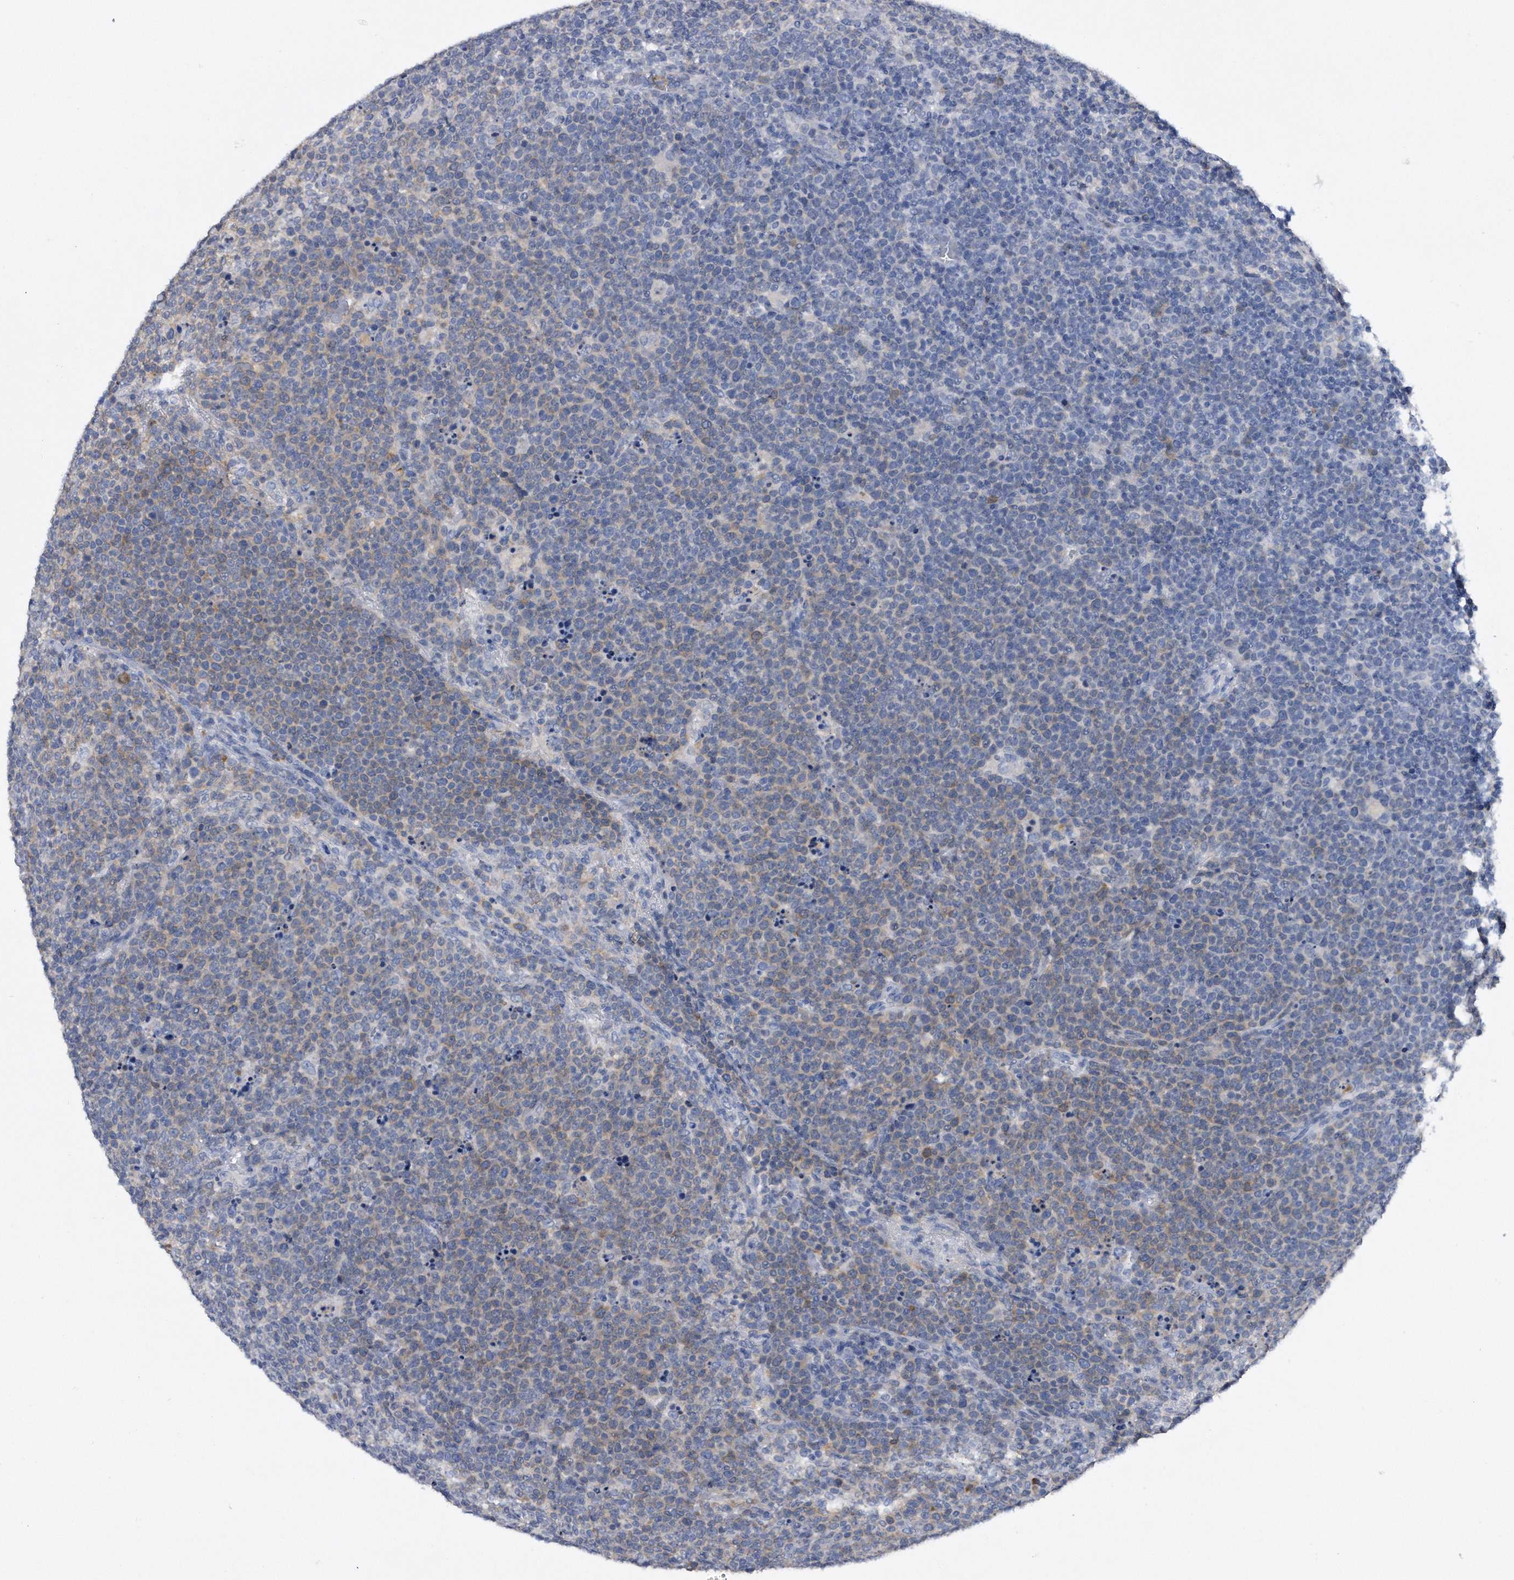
{"staining": {"intensity": "negative", "quantity": "none", "location": "none"}, "tissue": "lymphoma", "cell_type": "Tumor cells", "image_type": "cancer", "snomed": [{"axis": "morphology", "description": "Malignant lymphoma, non-Hodgkin's type, High grade"}, {"axis": "topography", "description": "Lymph node"}], "caption": "DAB (3,3'-diaminobenzidine) immunohistochemical staining of malignant lymphoma, non-Hodgkin's type (high-grade) reveals no significant staining in tumor cells.", "gene": "ASNS", "patient": {"sex": "male", "age": 61}}